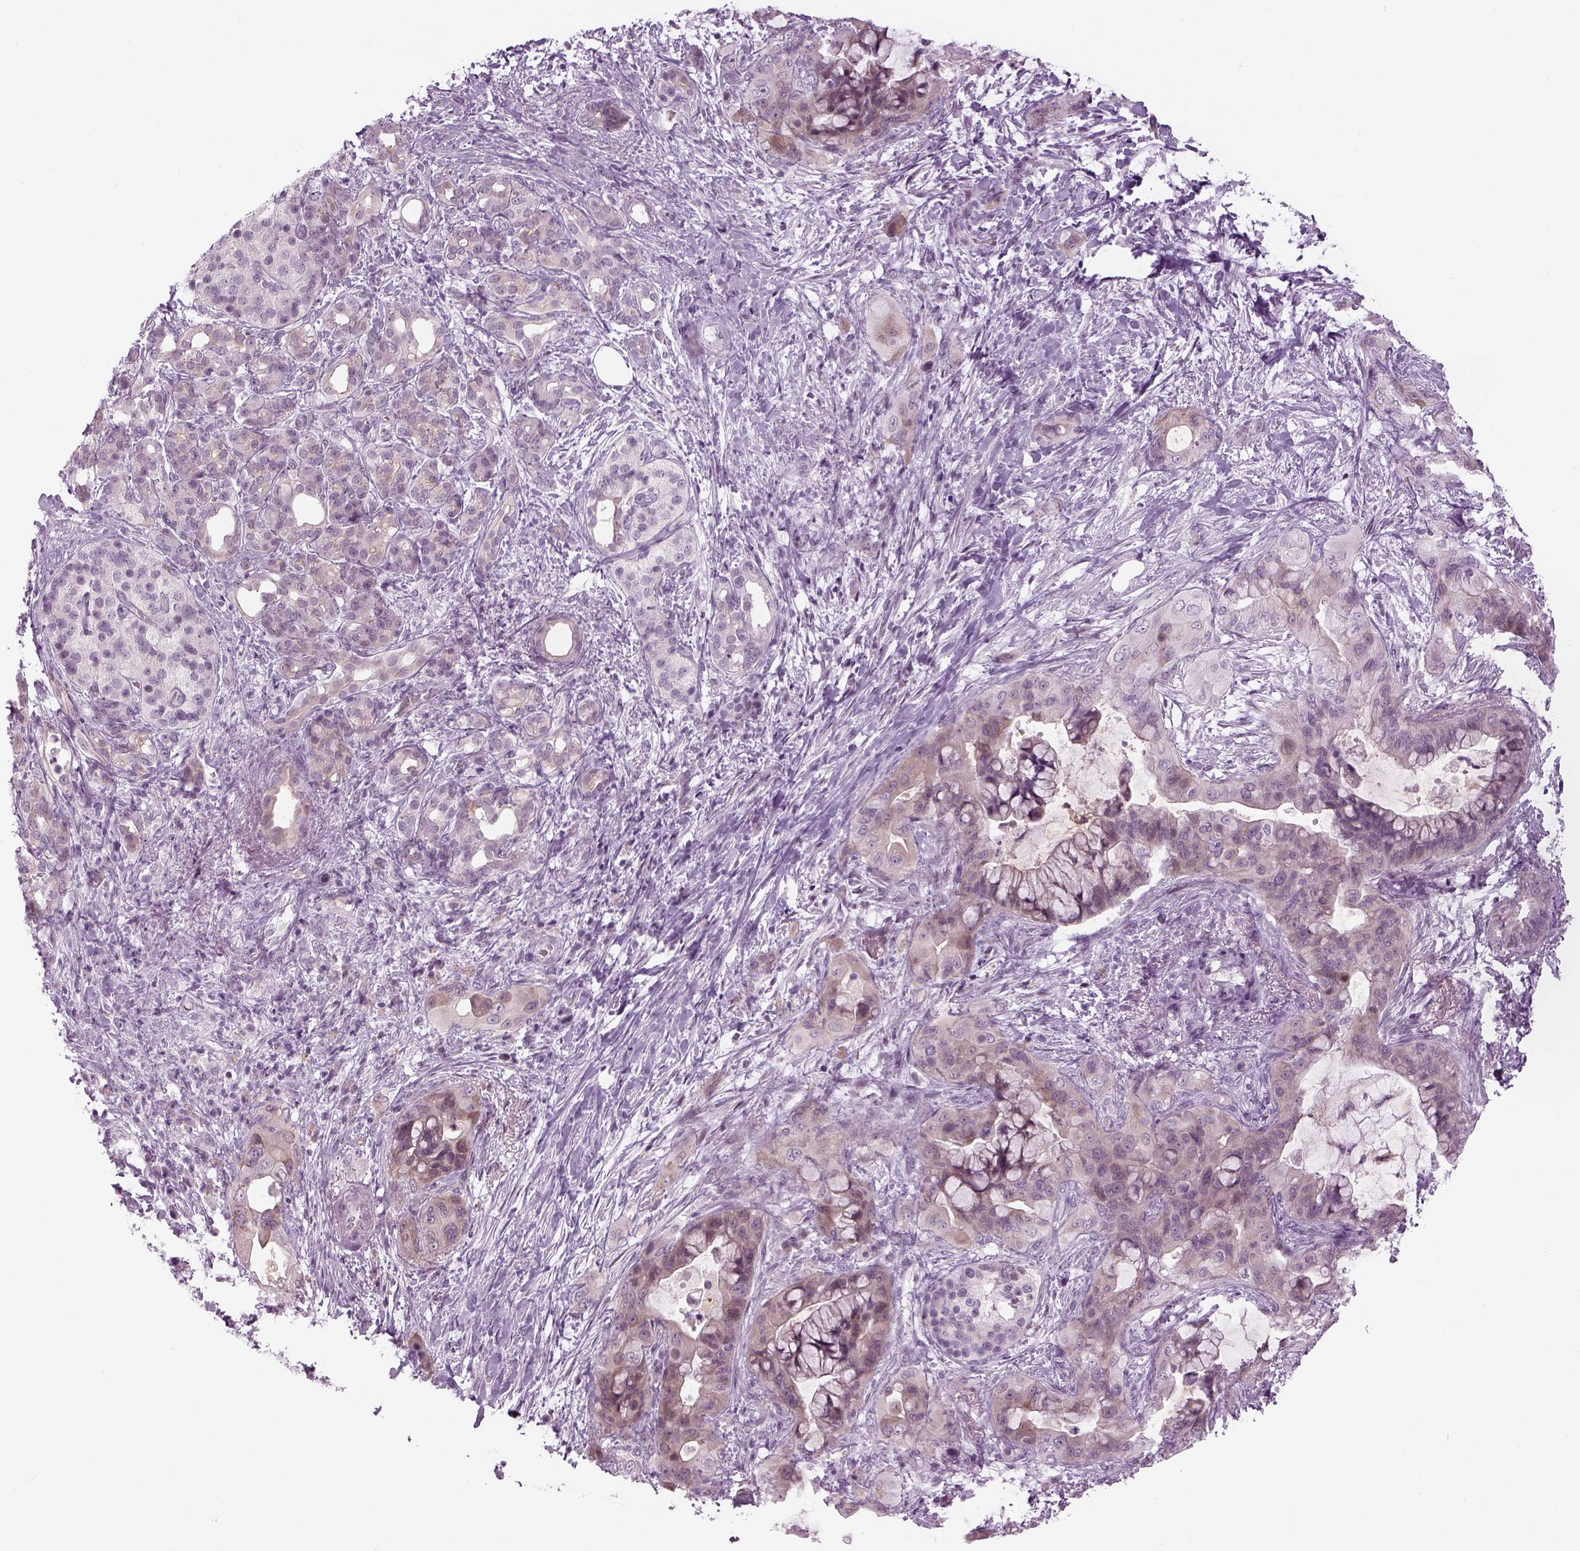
{"staining": {"intensity": "weak", "quantity": ">75%", "location": "cytoplasmic/membranous"}, "tissue": "pancreatic cancer", "cell_type": "Tumor cells", "image_type": "cancer", "snomed": [{"axis": "morphology", "description": "Adenocarcinoma, NOS"}, {"axis": "topography", "description": "Pancreas"}], "caption": "Protein expression analysis of pancreatic cancer exhibits weak cytoplasmic/membranous expression in about >75% of tumor cells.", "gene": "LRRIQ3", "patient": {"sex": "male", "age": 71}}